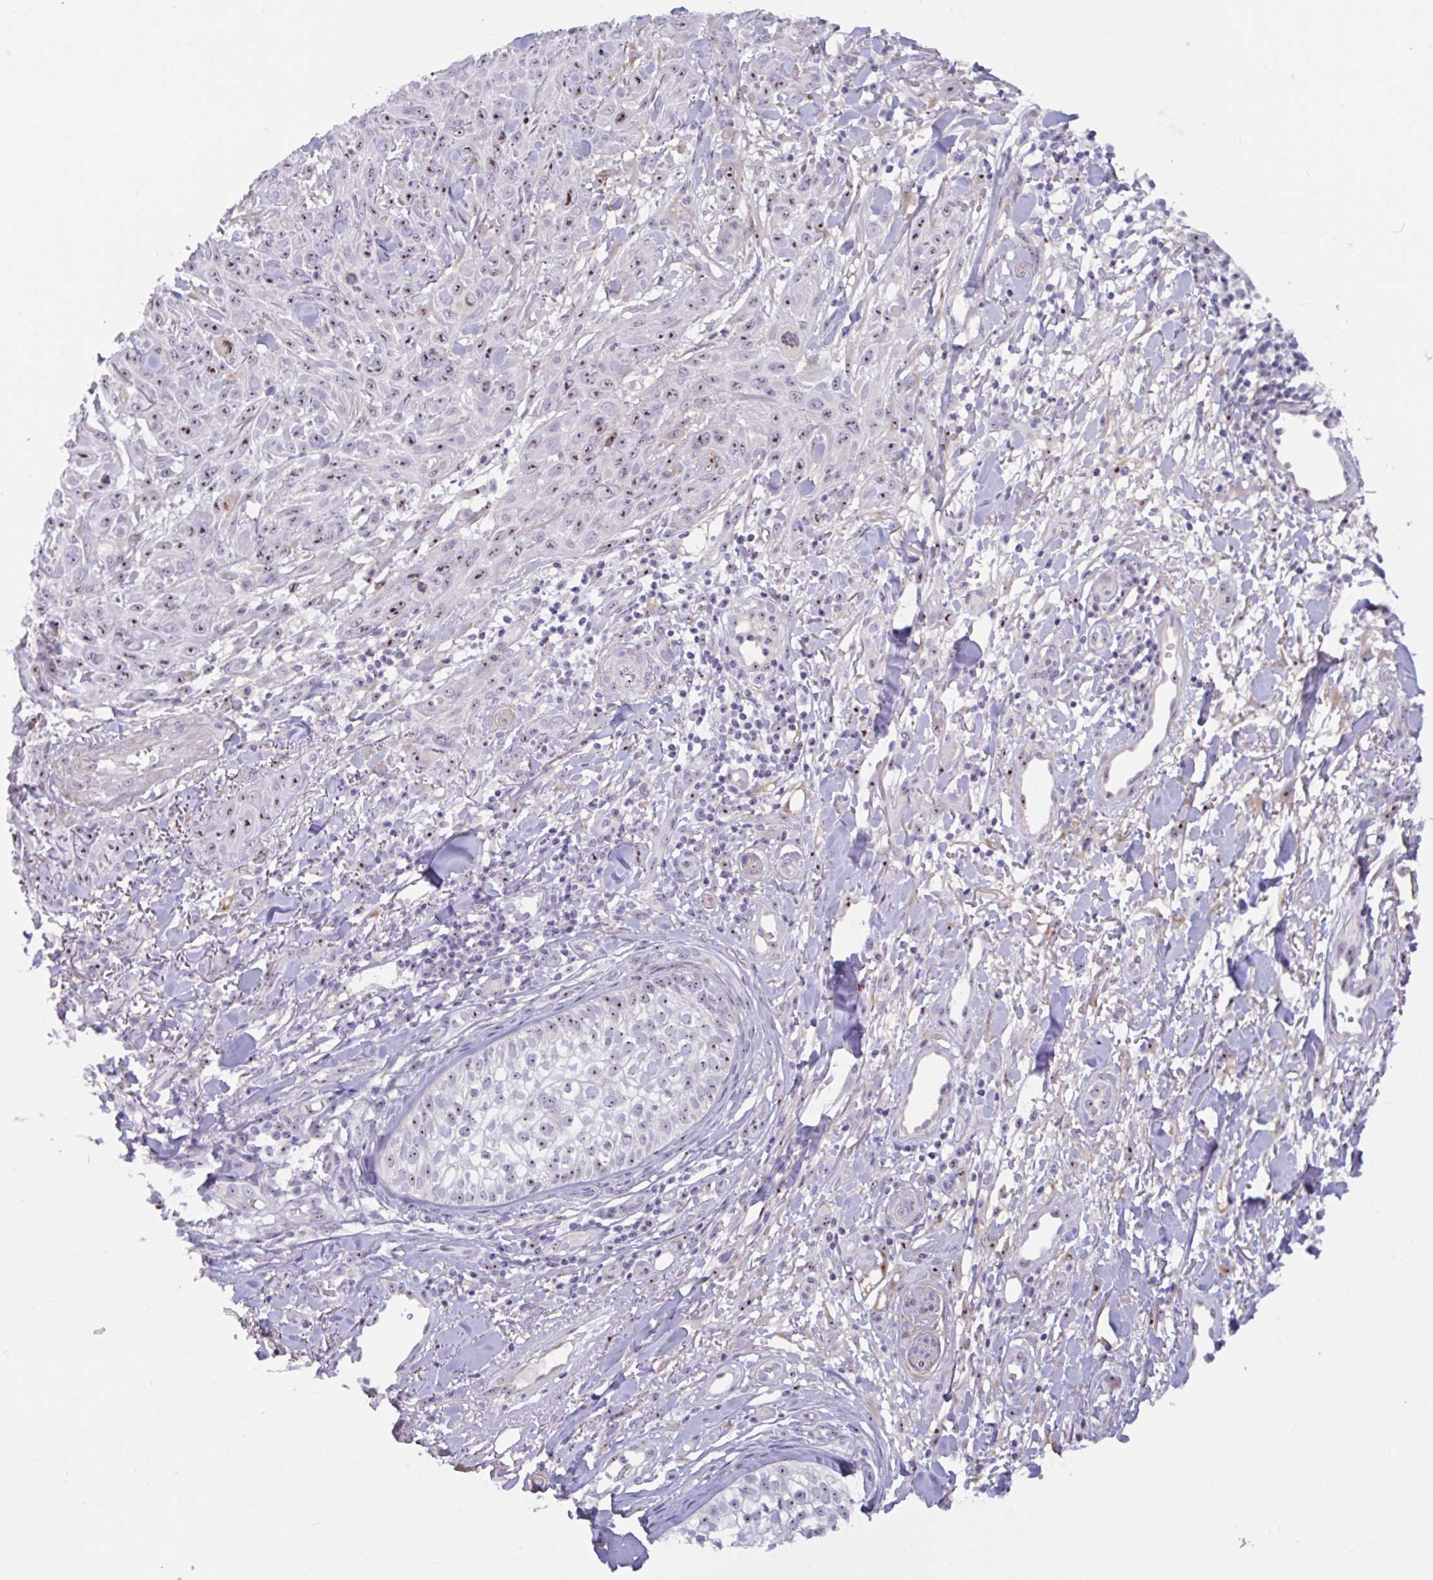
{"staining": {"intensity": "moderate", "quantity": "25%-75%", "location": "nuclear"}, "tissue": "skin cancer", "cell_type": "Tumor cells", "image_type": "cancer", "snomed": [{"axis": "morphology", "description": "Squamous cell carcinoma, NOS"}, {"axis": "topography", "description": "Skin"}], "caption": "An immunohistochemistry (IHC) histopathology image of tumor tissue is shown. Protein staining in brown shows moderate nuclear positivity in skin cancer (squamous cell carcinoma) within tumor cells.", "gene": "MXRA8", "patient": {"sex": "male", "age": 86}}